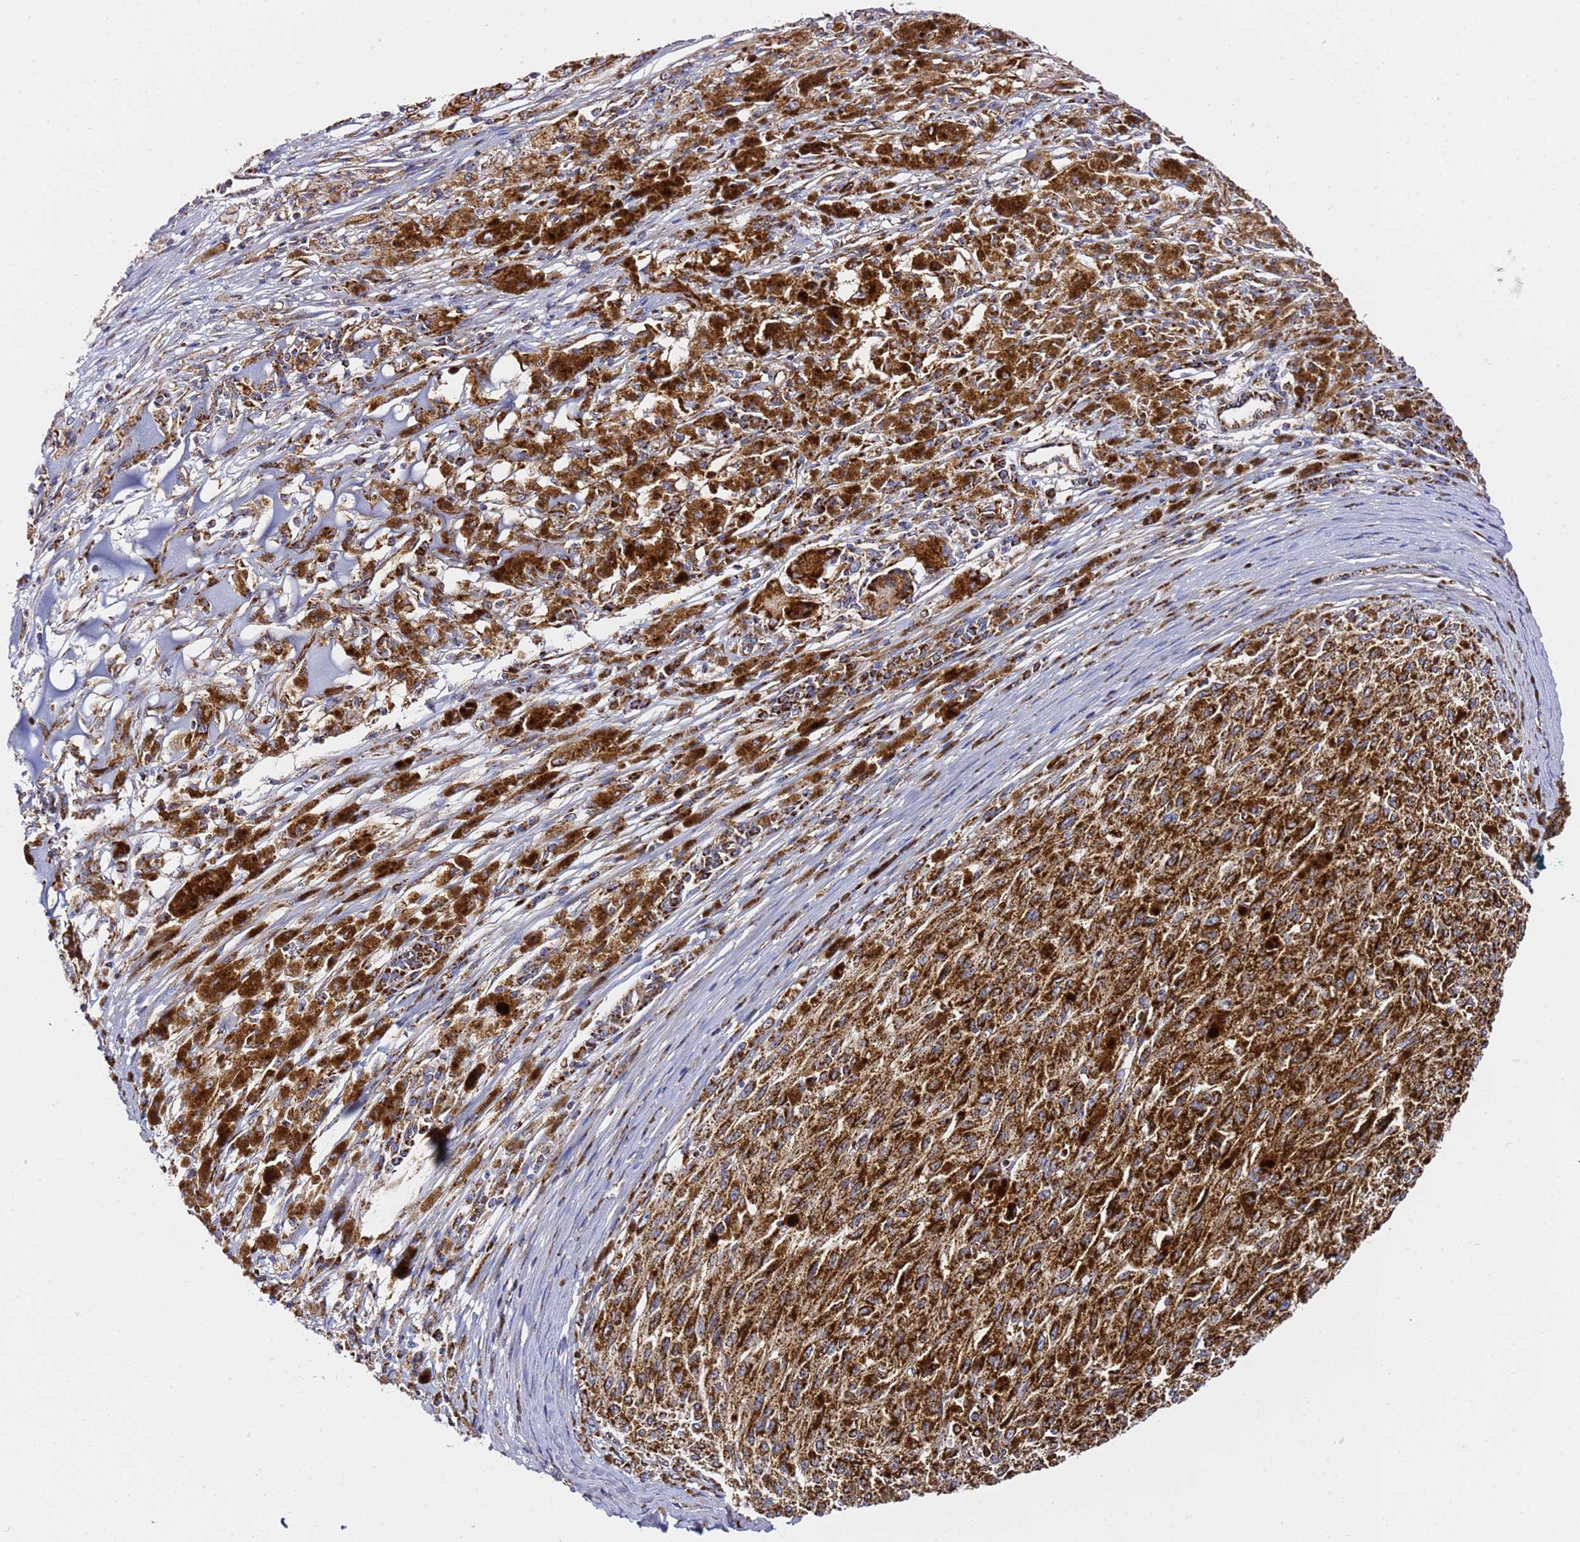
{"staining": {"intensity": "strong", "quantity": ">75%", "location": "cytoplasmic/membranous"}, "tissue": "melanoma", "cell_type": "Tumor cells", "image_type": "cancer", "snomed": [{"axis": "morphology", "description": "Malignant melanoma, NOS"}, {"axis": "topography", "description": "Skin"}], "caption": "DAB immunohistochemical staining of human melanoma shows strong cytoplasmic/membranous protein staining in about >75% of tumor cells.", "gene": "NDUFA3", "patient": {"sex": "female", "age": 52}}